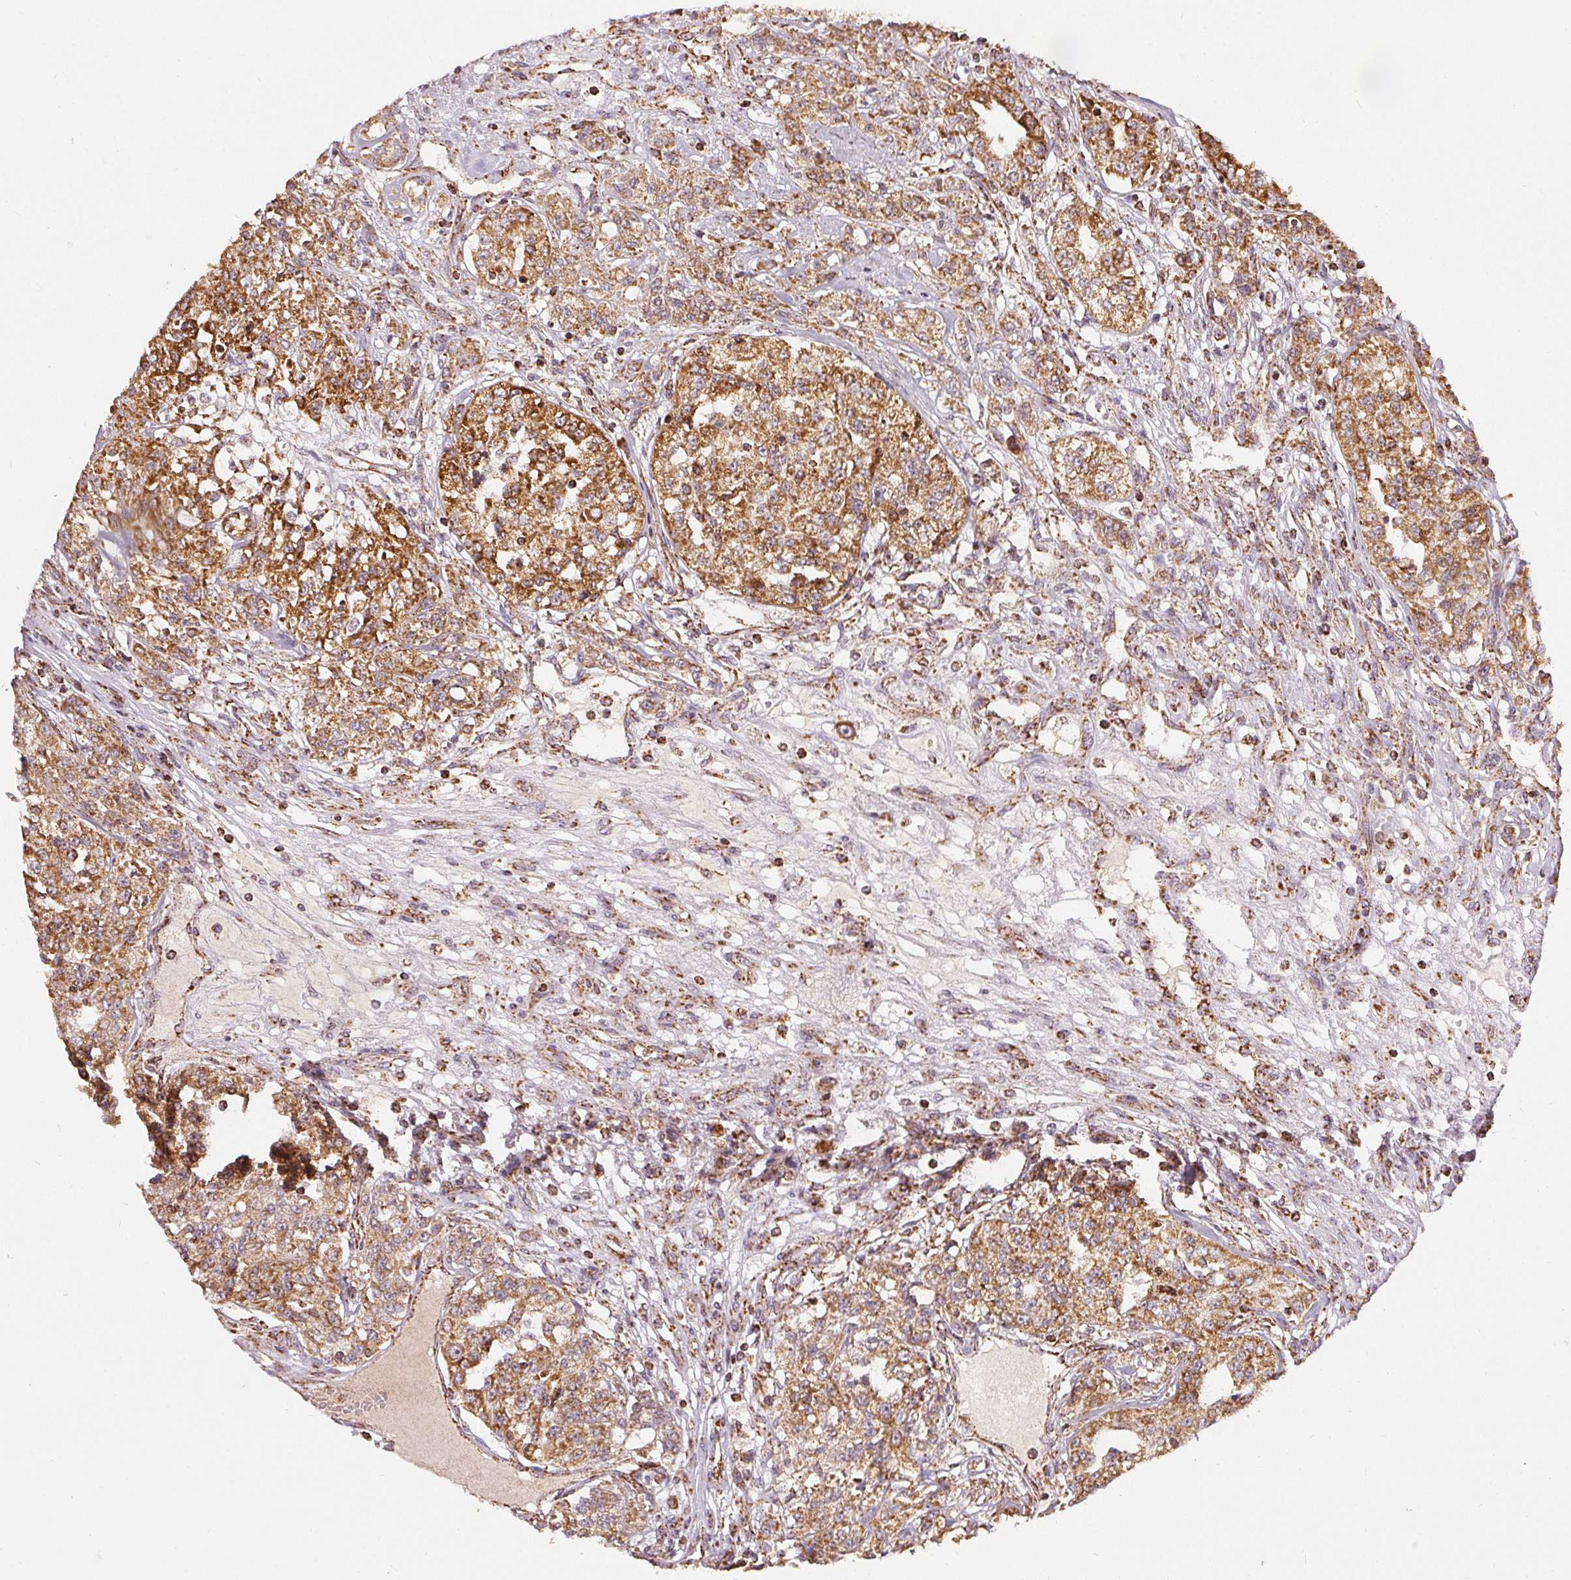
{"staining": {"intensity": "moderate", "quantity": ">75%", "location": "cytoplasmic/membranous"}, "tissue": "renal cancer", "cell_type": "Tumor cells", "image_type": "cancer", "snomed": [{"axis": "morphology", "description": "Adenocarcinoma, NOS"}, {"axis": "topography", "description": "Kidney"}], "caption": "About >75% of tumor cells in renal adenocarcinoma display moderate cytoplasmic/membranous protein positivity as visualized by brown immunohistochemical staining.", "gene": "SDHB", "patient": {"sex": "female", "age": 63}}